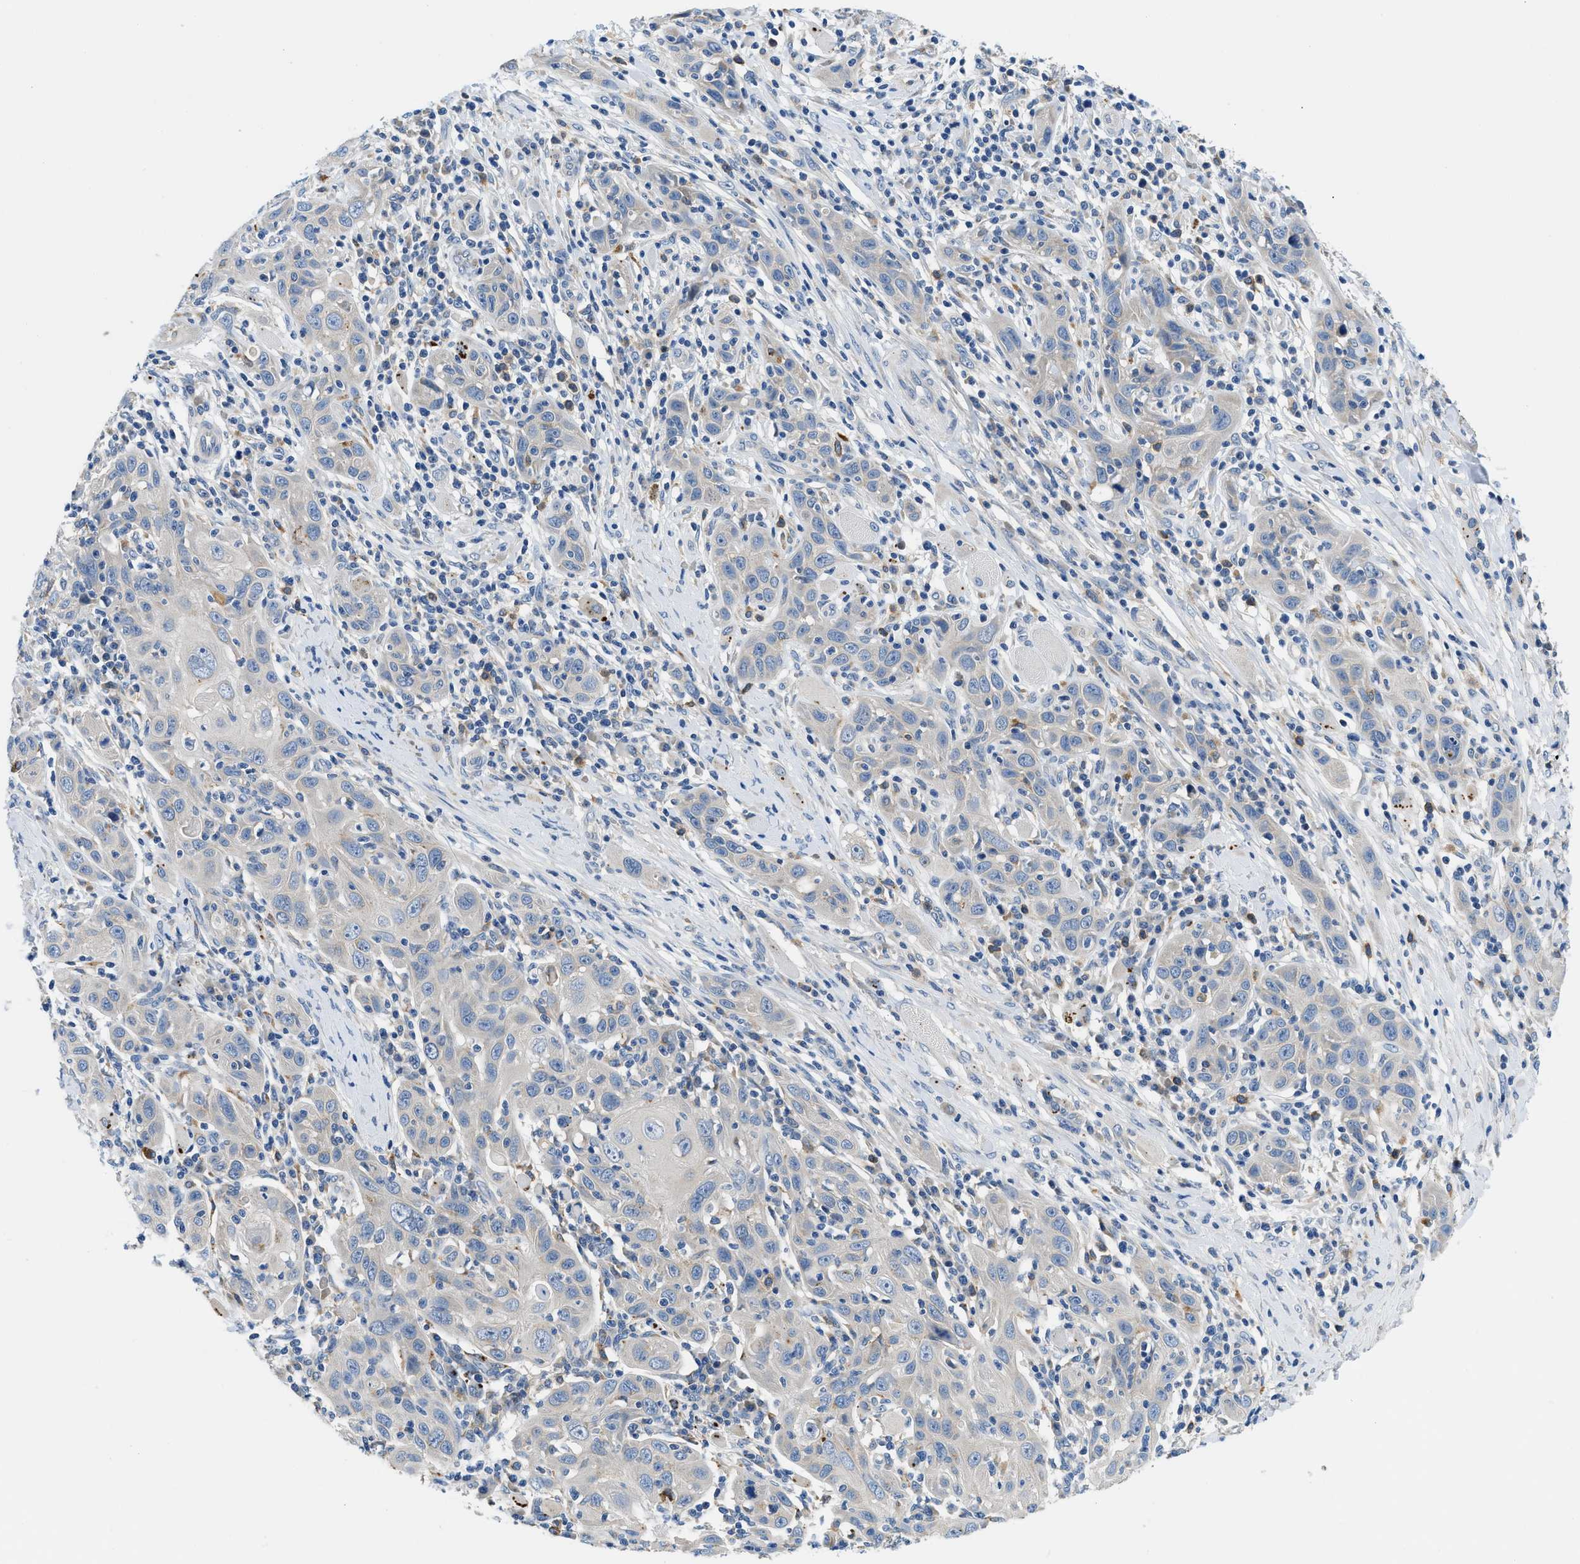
{"staining": {"intensity": "negative", "quantity": "none", "location": "none"}, "tissue": "skin cancer", "cell_type": "Tumor cells", "image_type": "cancer", "snomed": [{"axis": "morphology", "description": "Squamous cell carcinoma, NOS"}, {"axis": "topography", "description": "Skin"}], "caption": "Tumor cells show no significant expression in skin squamous cell carcinoma.", "gene": "ADGRE3", "patient": {"sex": "female", "age": 88}}